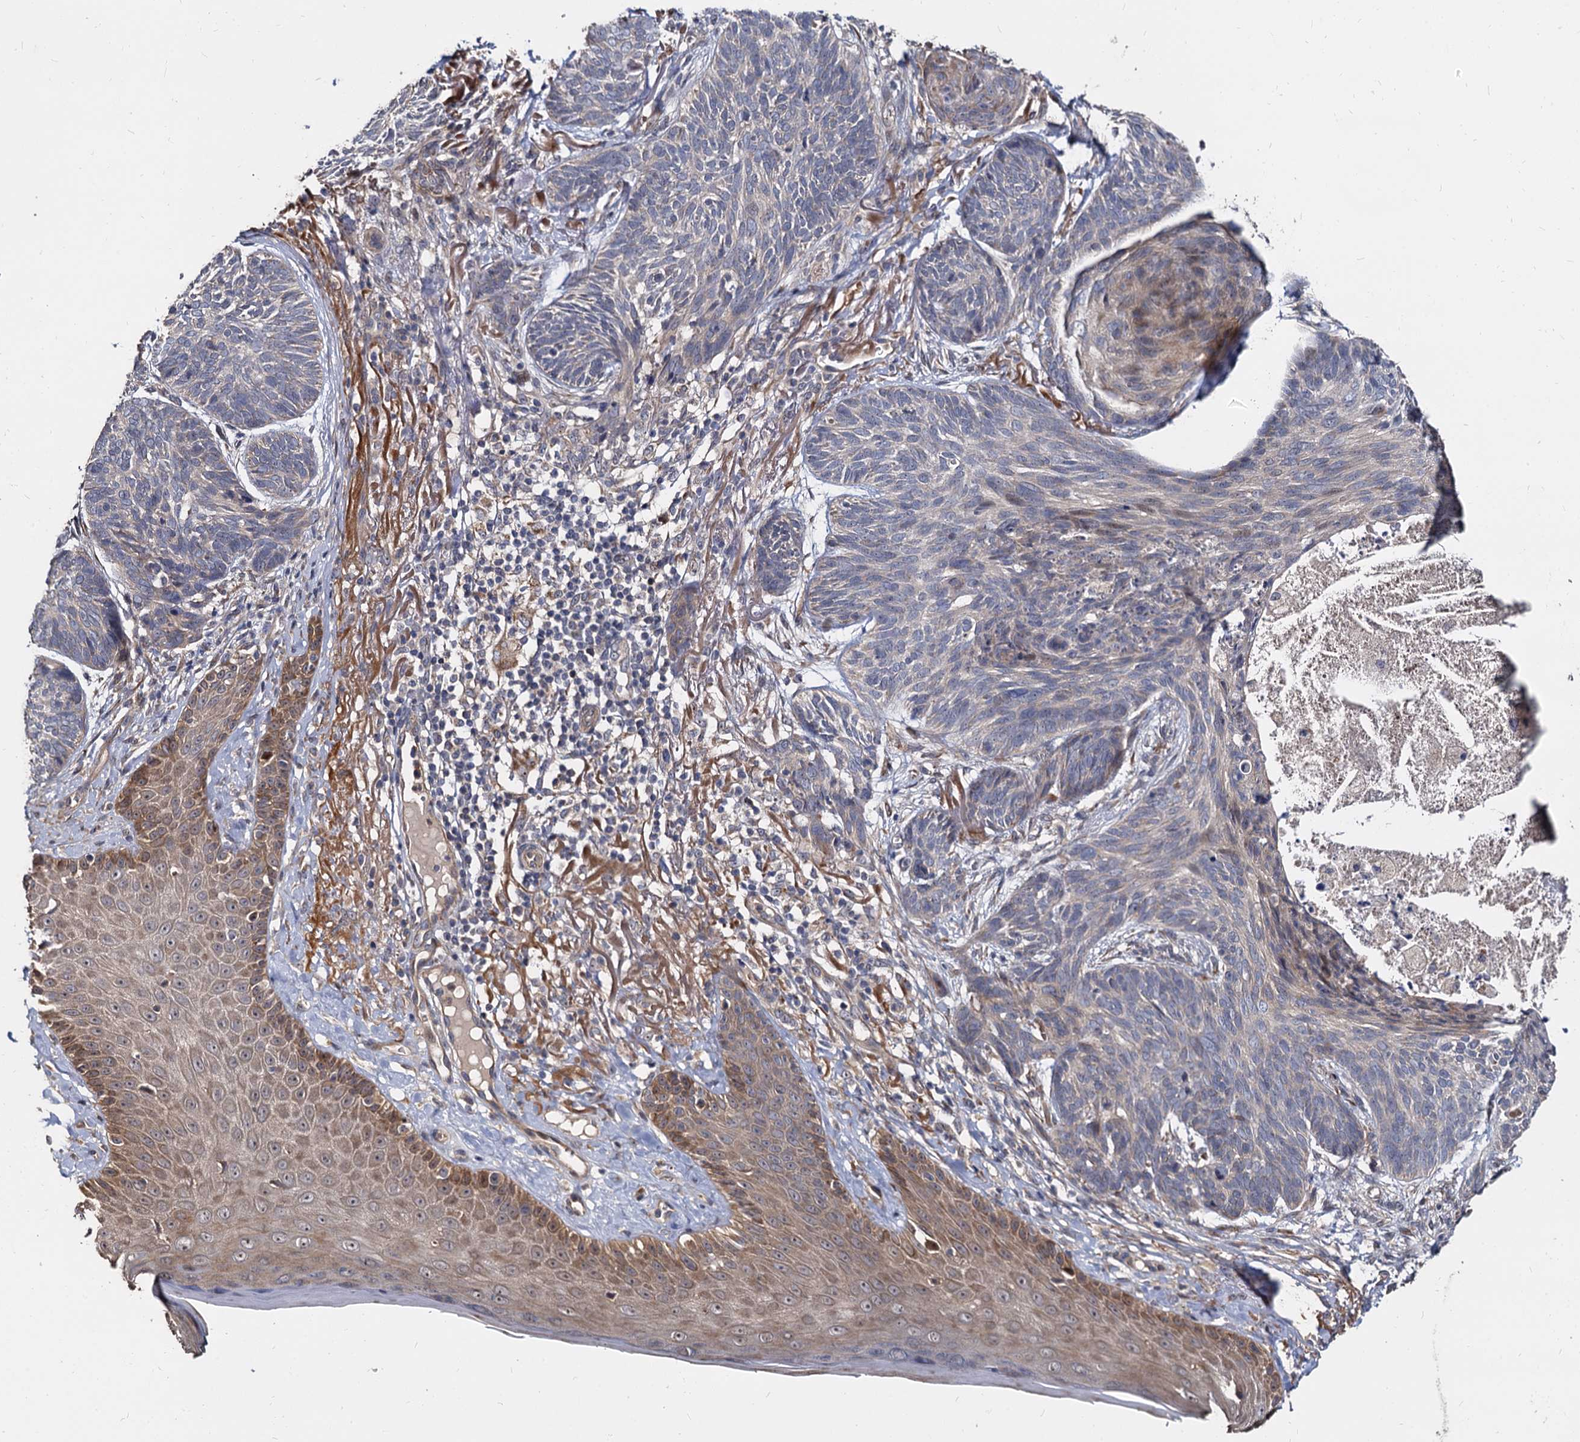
{"staining": {"intensity": "weak", "quantity": "<25%", "location": "cytoplasmic/membranous"}, "tissue": "skin cancer", "cell_type": "Tumor cells", "image_type": "cancer", "snomed": [{"axis": "morphology", "description": "Normal tissue, NOS"}, {"axis": "morphology", "description": "Basal cell carcinoma"}, {"axis": "topography", "description": "Skin"}], "caption": "The histopathology image reveals no staining of tumor cells in skin basal cell carcinoma.", "gene": "WWC3", "patient": {"sex": "male", "age": 66}}